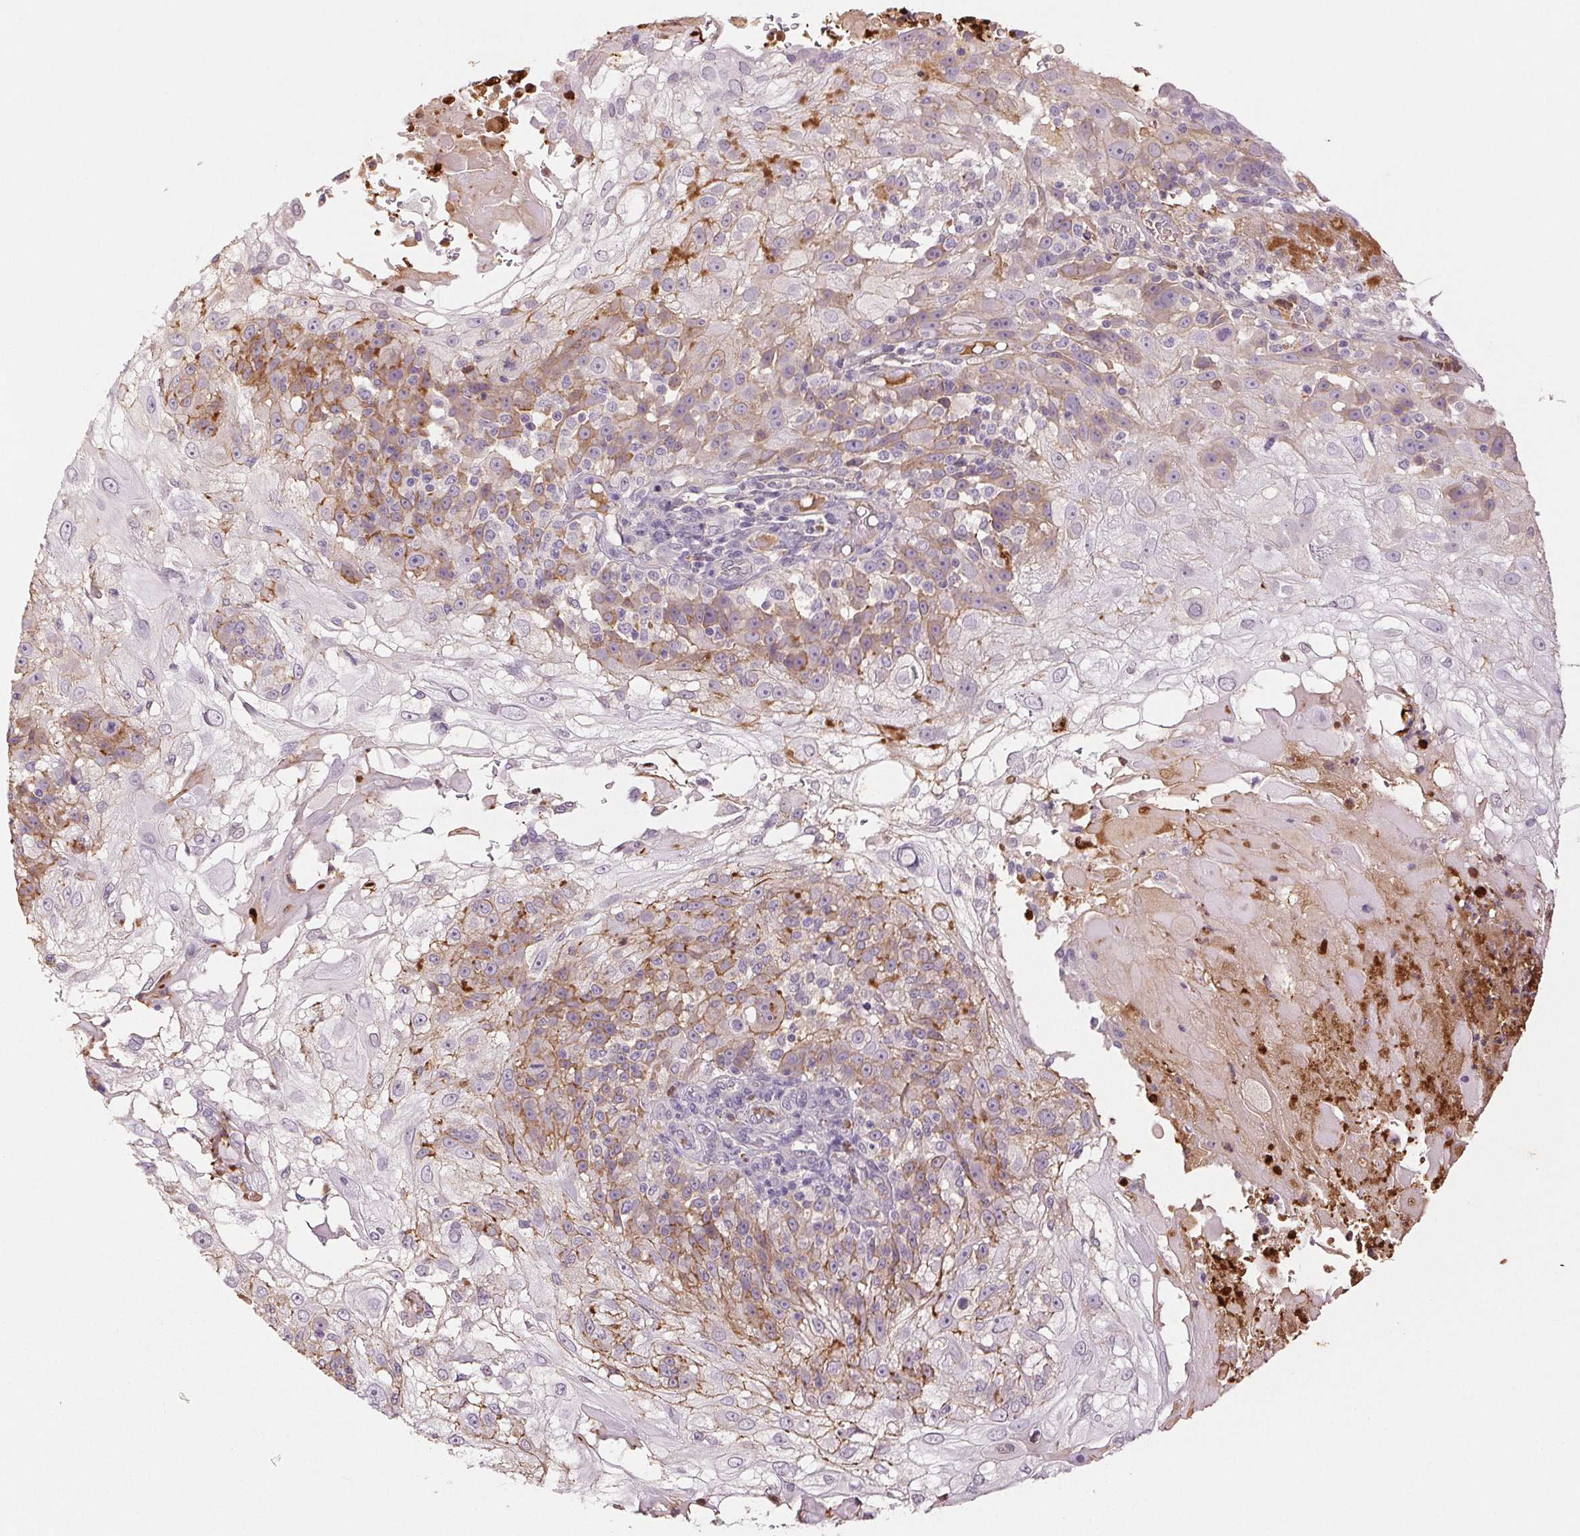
{"staining": {"intensity": "moderate", "quantity": "<25%", "location": "cytoplasmic/membranous"}, "tissue": "skin cancer", "cell_type": "Tumor cells", "image_type": "cancer", "snomed": [{"axis": "morphology", "description": "Normal tissue, NOS"}, {"axis": "morphology", "description": "Squamous cell carcinoma, NOS"}, {"axis": "topography", "description": "Skin"}], "caption": "Tumor cells demonstrate low levels of moderate cytoplasmic/membranous expression in approximately <25% of cells in squamous cell carcinoma (skin).", "gene": "LTF", "patient": {"sex": "female", "age": 83}}